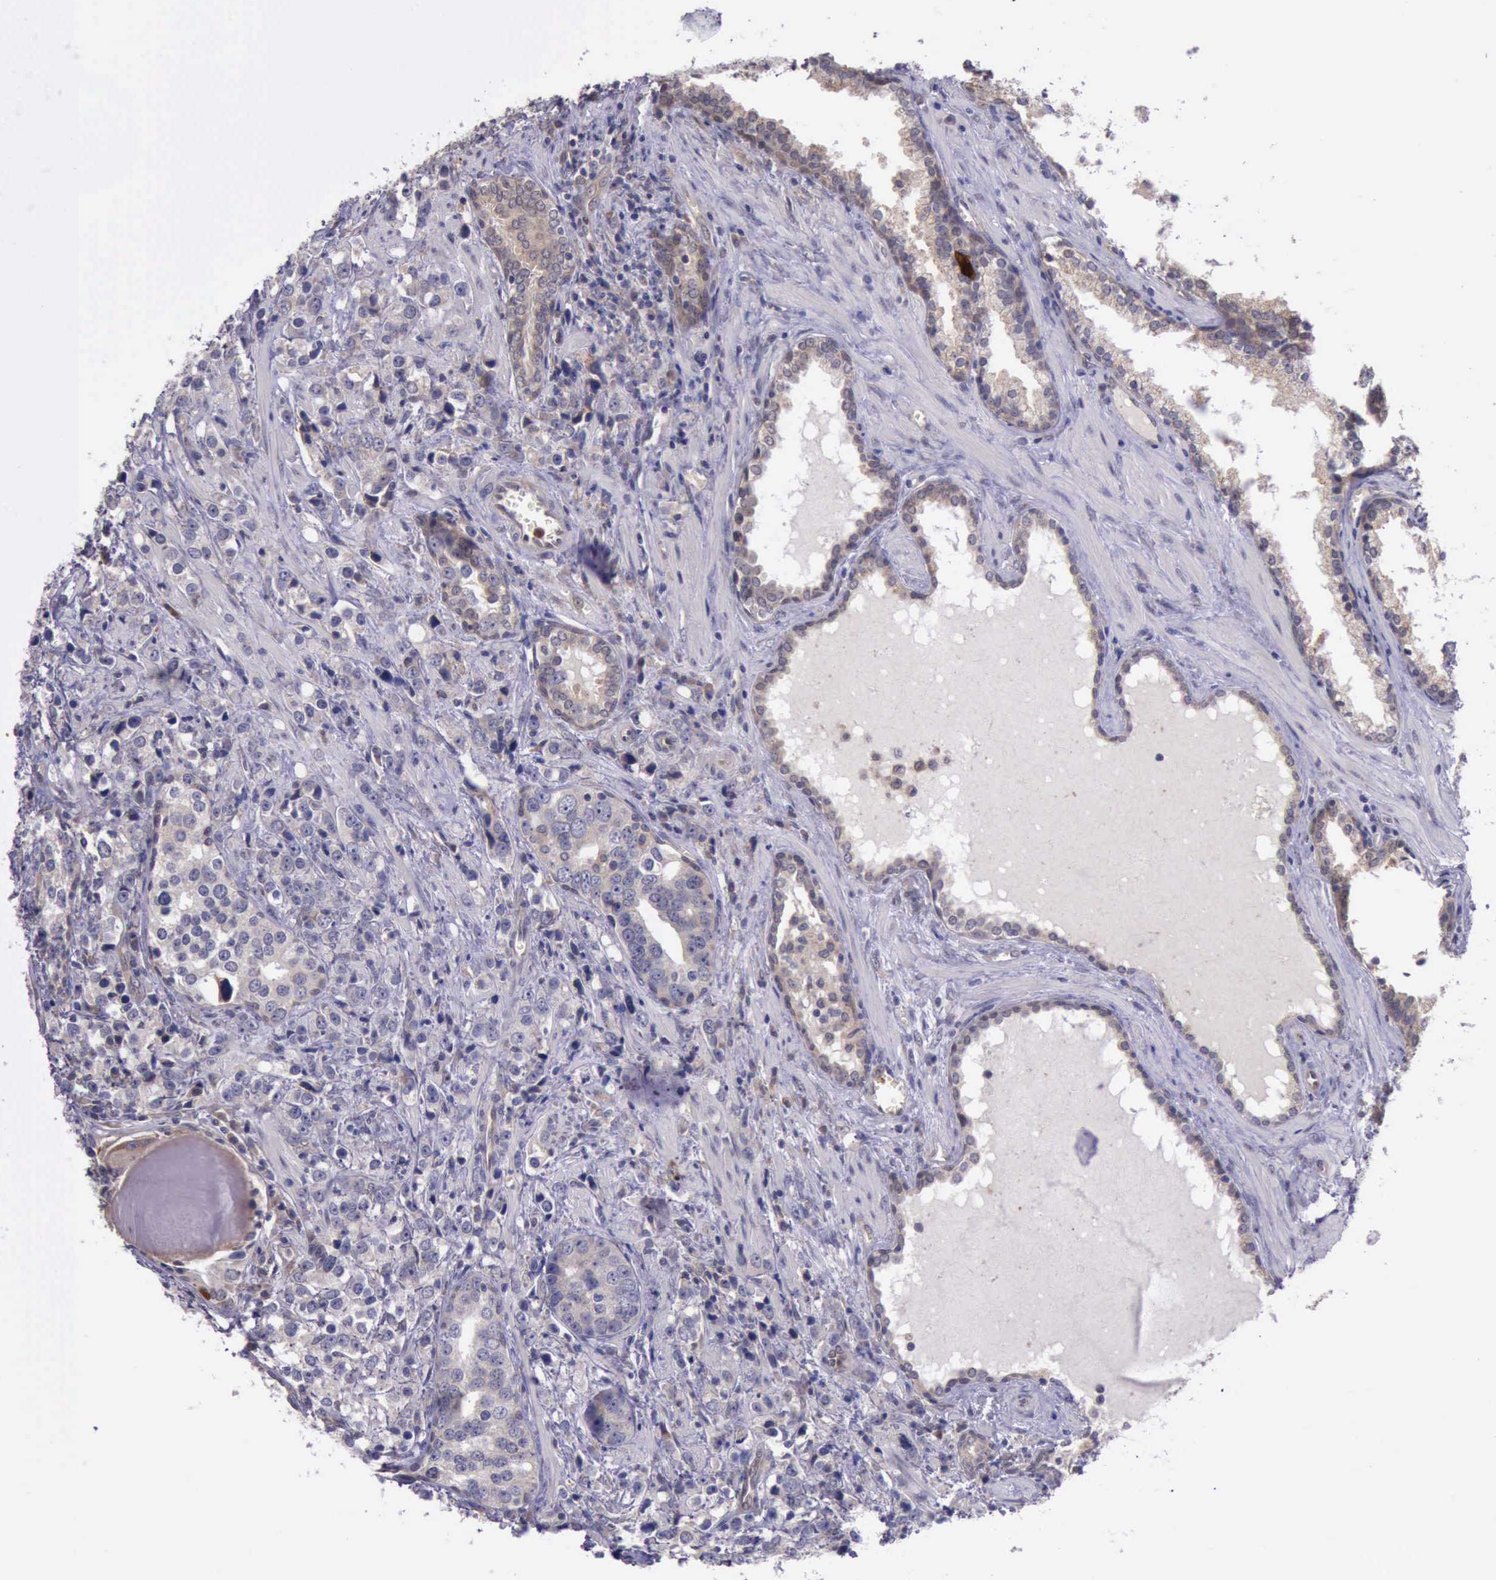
{"staining": {"intensity": "weak", "quantity": ">75%", "location": "cytoplasmic/membranous"}, "tissue": "prostate cancer", "cell_type": "Tumor cells", "image_type": "cancer", "snomed": [{"axis": "morphology", "description": "Adenocarcinoma, High grade"}, {"axis": "topography", "description": "Prostate"}], "caption": "About >75% of tumor cells in prostate cancer show weak cytoplasmic/membranous protein expression as visualized by brown immunohistochemical staining.", "gene": "PLEK2", "patient": {"sex": "male", "age": 71}}